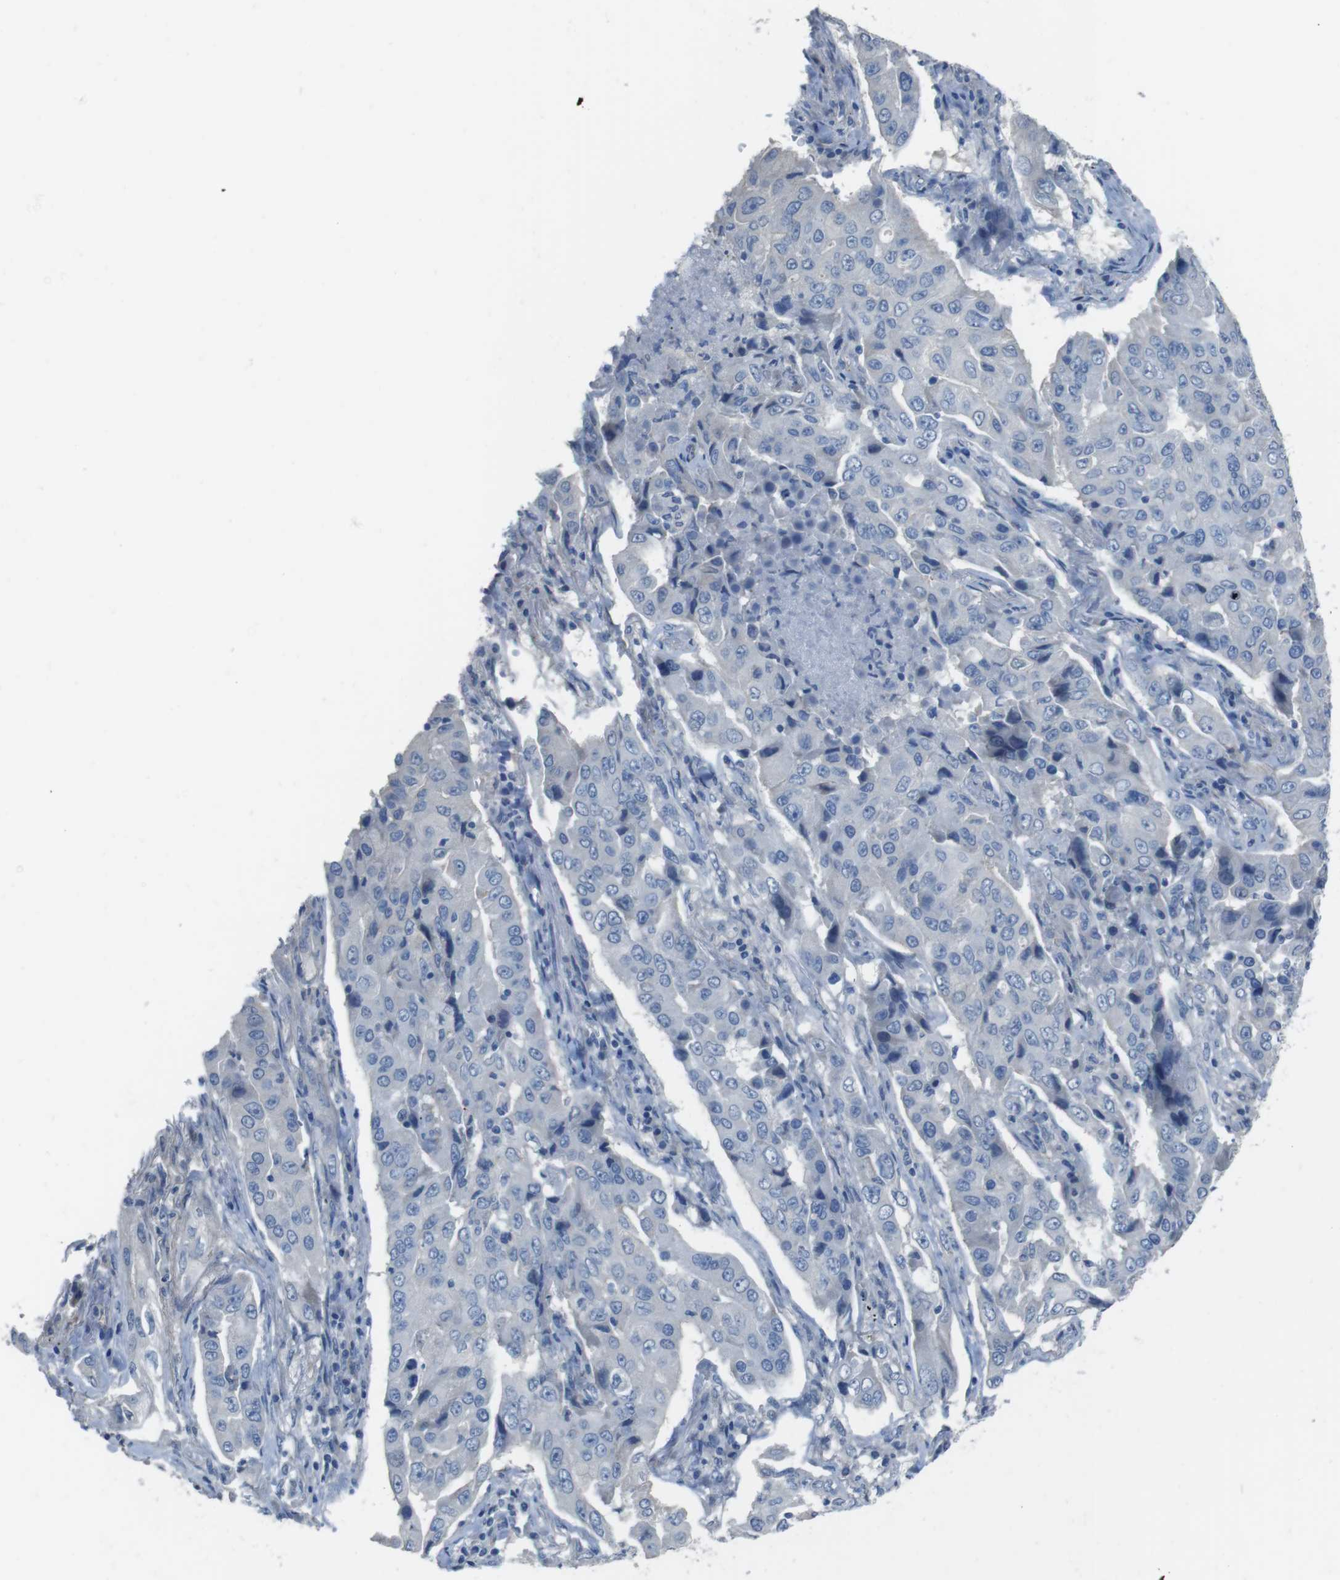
{"staining": {"intensity": "negative", "quantity": "none", "location": "none"}, "tissue": "lung cancer", "cell_type": "Tumor cells", "image_type": "cancer", "snomed": [{"axis": "morphology", "description": "Adenocarcinoma, NOS"}, {"axis": "topography", "description": "Lung"}], "caption": "IHC of lung adenocarcinoma demonstrates no positivity in tumor cells.", "gene": "CYP2C8", "patient": {"sex": "female", "age": 65}}